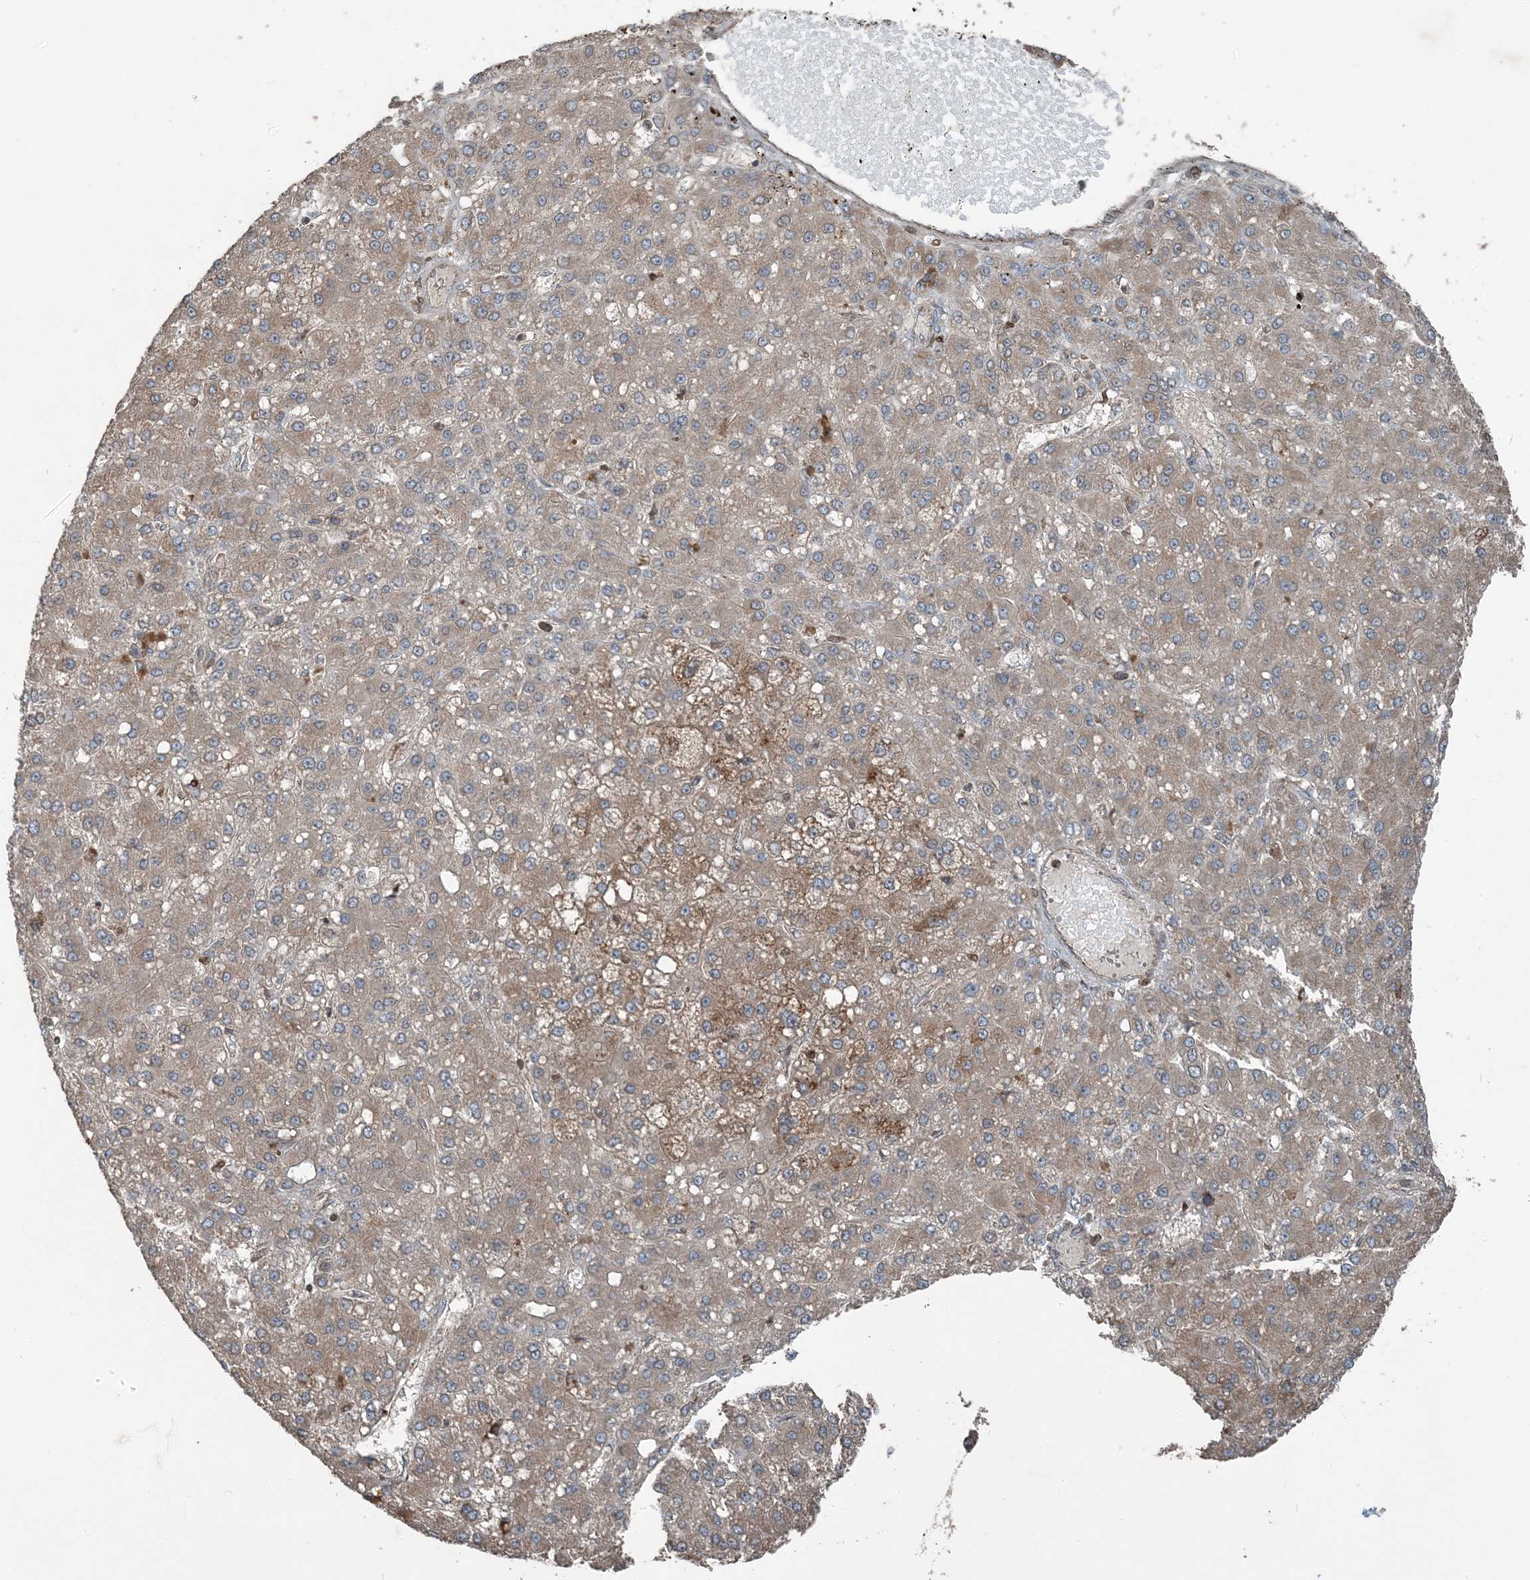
{"staining": {"intensity": "moderate", "quantity": ">75%", "location": "cytoplasmic/membranous"}, "tissue": "liver cancer", "cell_type": "Tumor cells", "image_type": "cancer", "snomed": [{"axis": "morphology", "description": "Carcinoma, Hepatocellular, NOS"}, {"axis": "topography", "description": "Liver"}], "caption": "The image displays staining of hepatocellular carcinoma (liver), revealing moderate cytoplasmic/membranous protein staining (brown color) within tumor cells. (Brightfield microscopy of DAB IHC at high magnification).", "gene": "ZFAND2B", "patient": {"sex": "male", "age": 67}}